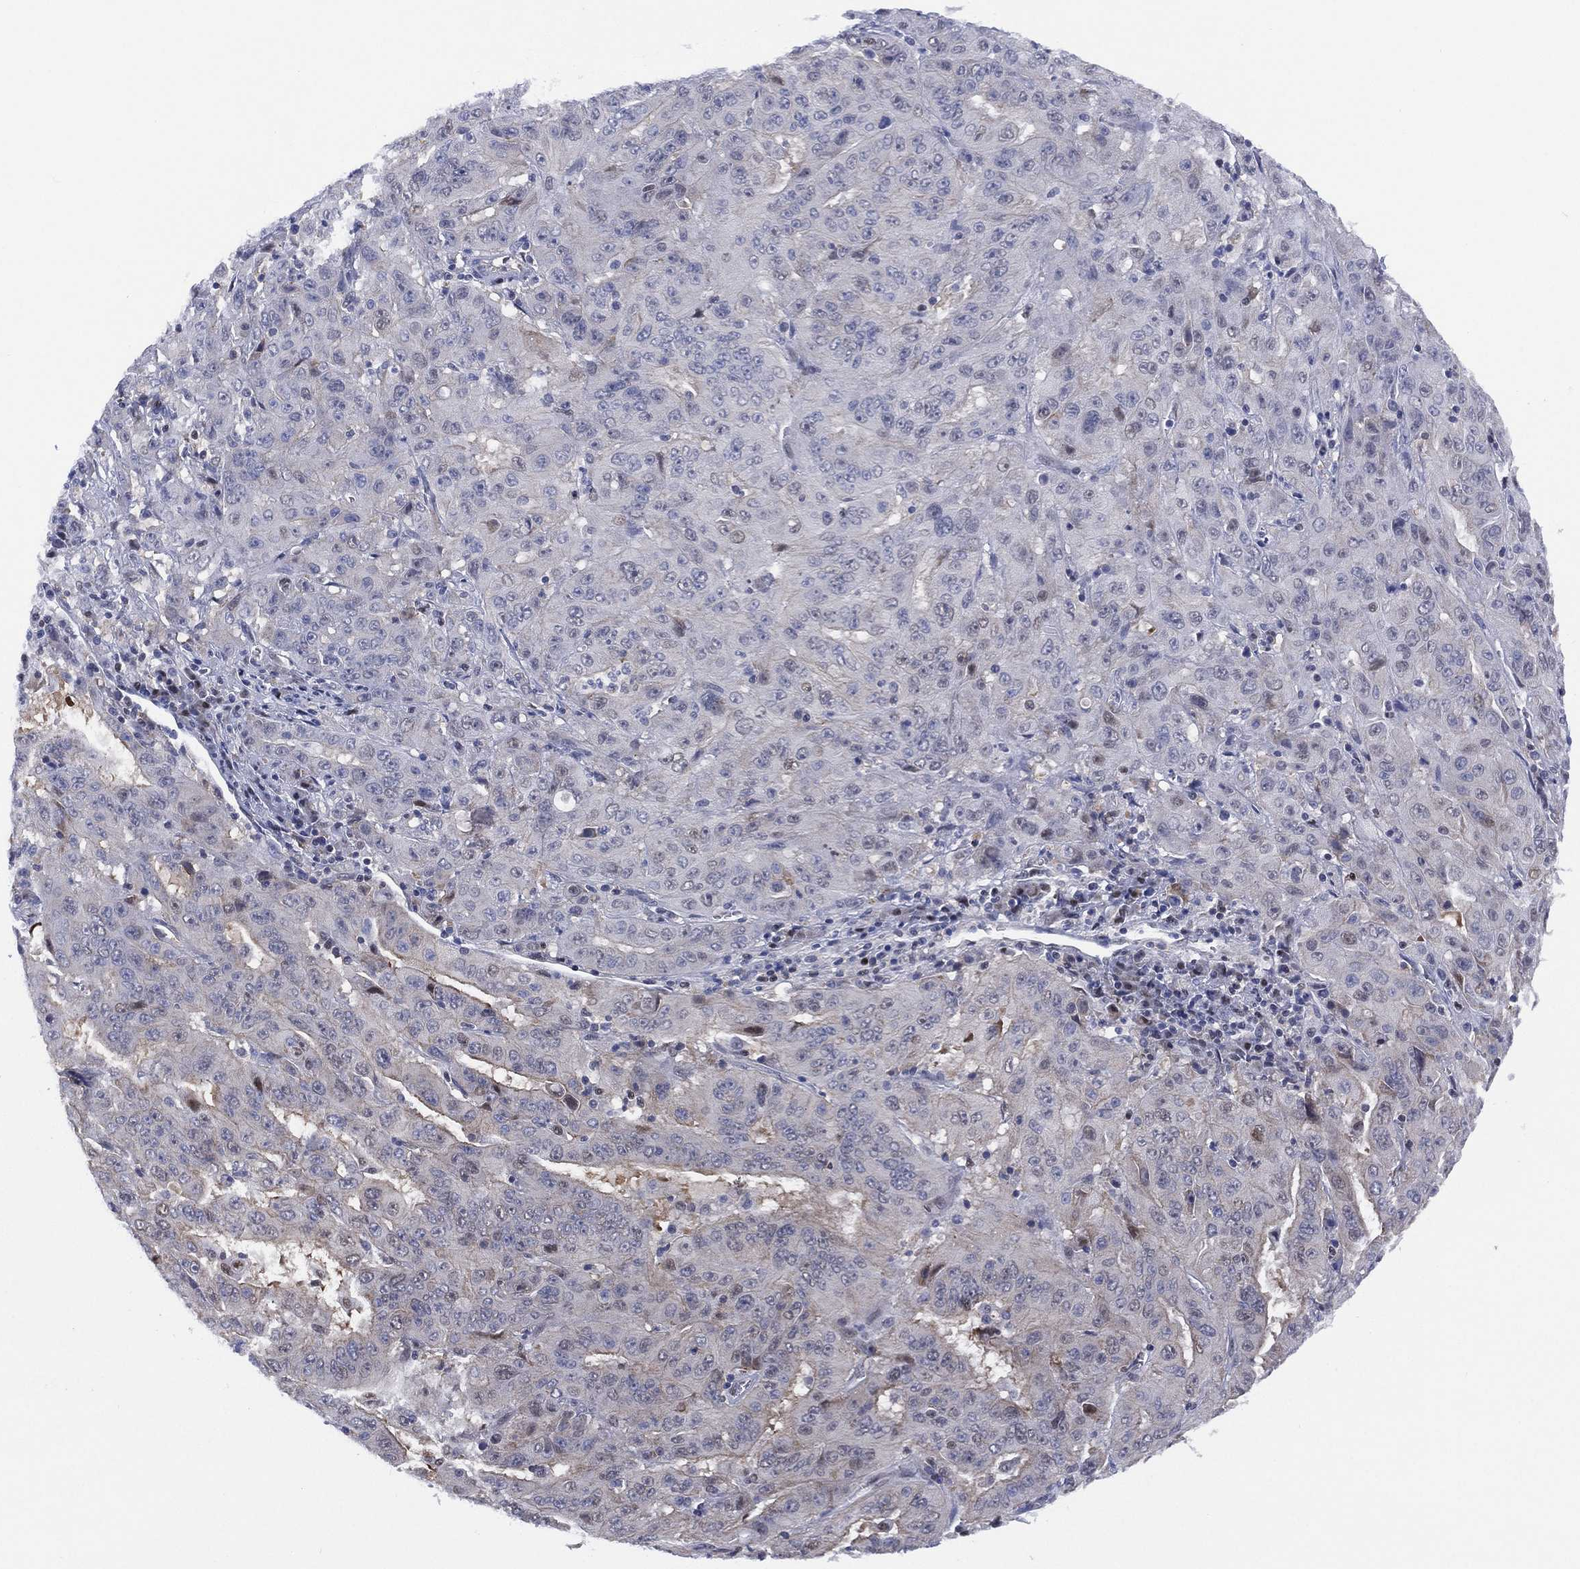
{"staining": {"intensity": "weak", "quantity": "<25%", "location": "cytoplasmic/membranous"}, "tissue": "pancreatic cancer", "cell_type": "Tumor cells", "image_type": "cancer", "snomed": [{"axis": "morphology", "description": "Adenocarcinoma, NOS"}, {"axis": "topography", "description": "Pancreas"}], "caption": "High magnification brightfield microscopy of adenocarcinoma (pancreatic) stained with DAB (3,3'-diaminobenzidine) (brown) and counterstained with hematoxylin (blue): tumor cells show no significant positivity.", "gene": "SLC4A4", "patient": {"sex": "male", "age": 63}}